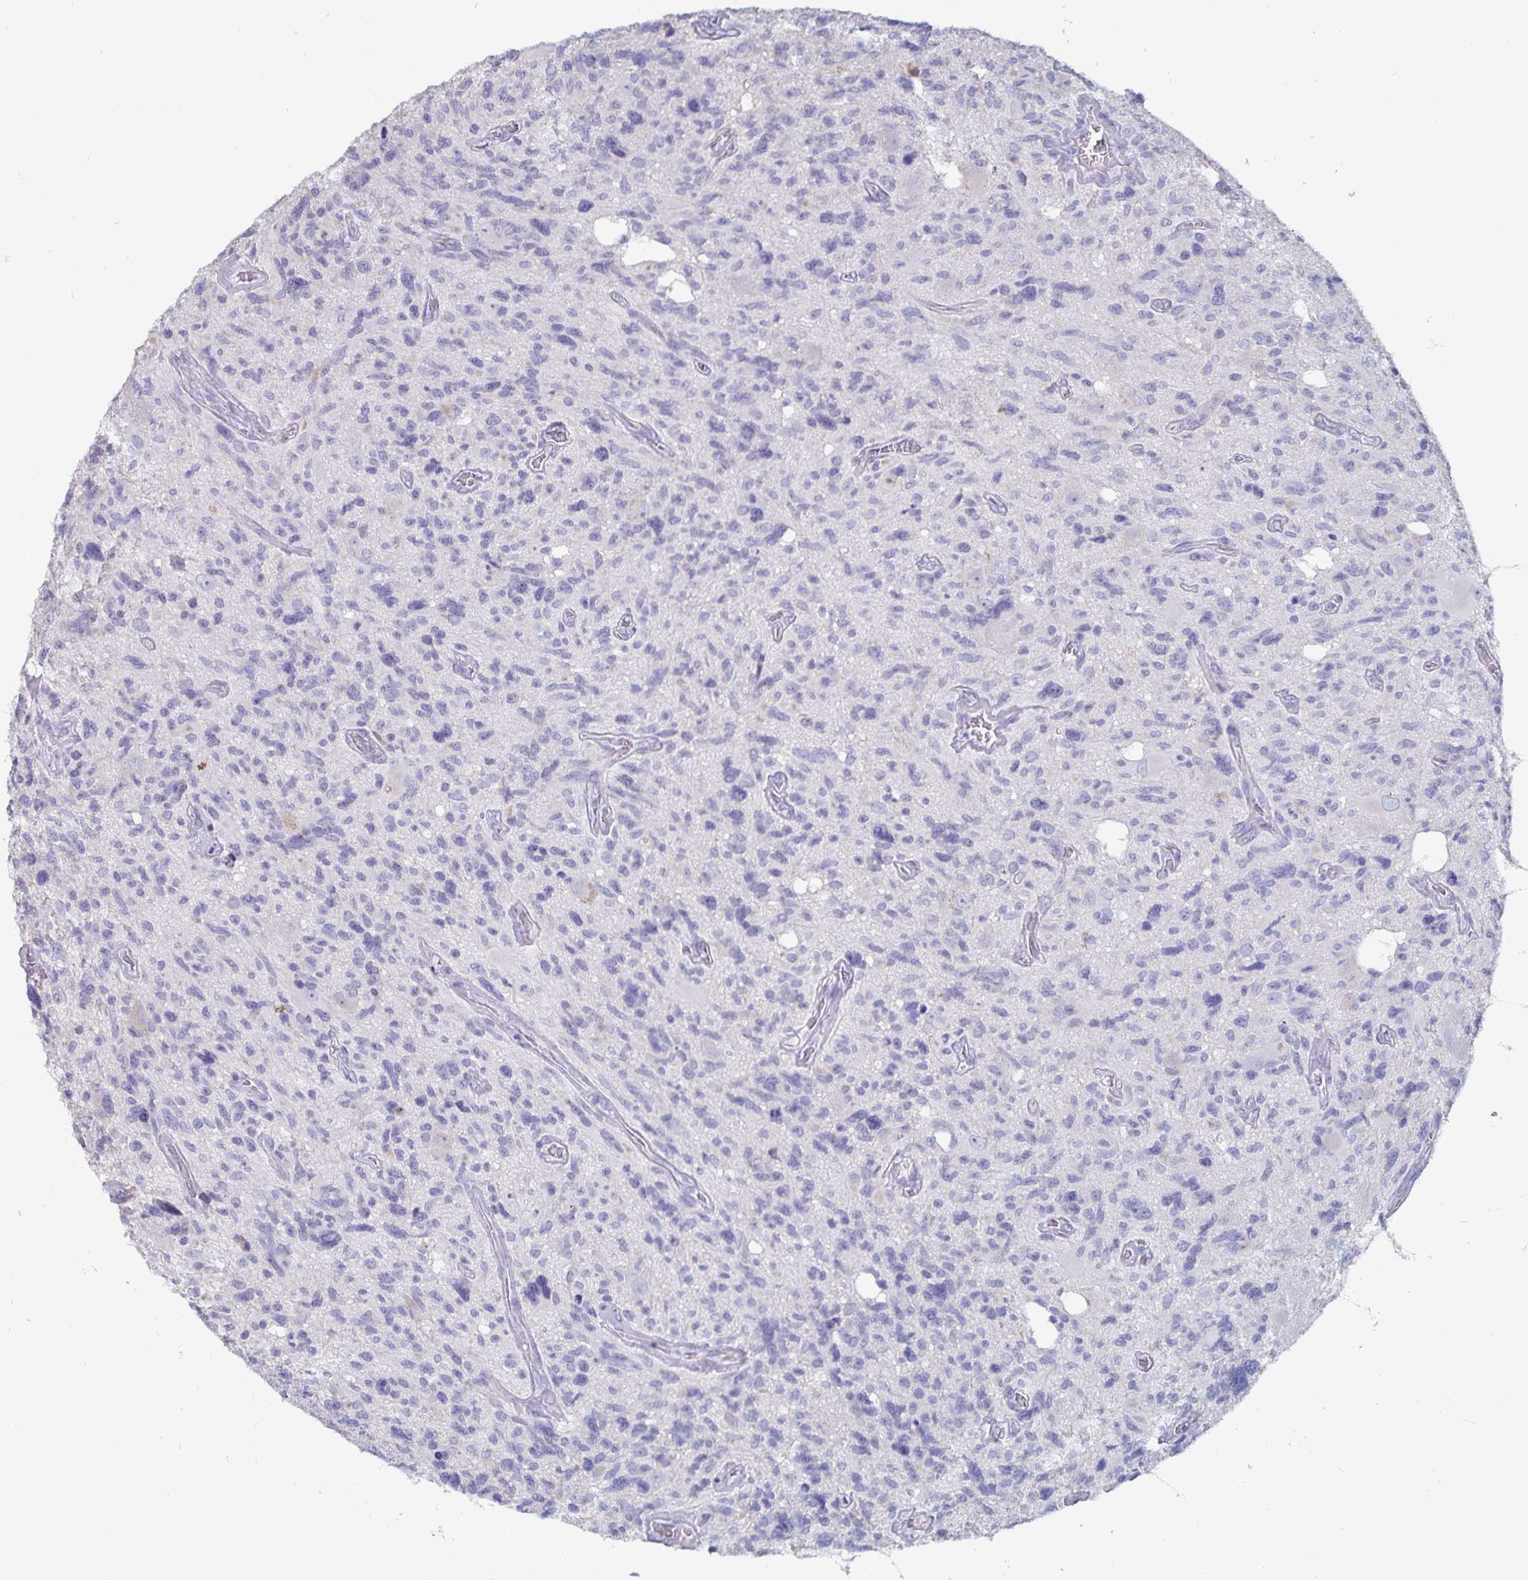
{"staining": {"intensity": "negative", "quantity": "none", "location": "none"}, "tissue": "glioma", "cell_type": "Tumor cells", "image_type": "cancer", "snomed": [{"axis": "morphology", "description": "Glioma, malignant, High grade"}, {"axis": "topography", "description": "Brain"}], "caption": "This is a photomicrograph of immunohistochemistry staining of glioma, which shows no expression in tumor cells.", "gene": "CFAP69", "patient": {"sex": "male", "age": 49}}